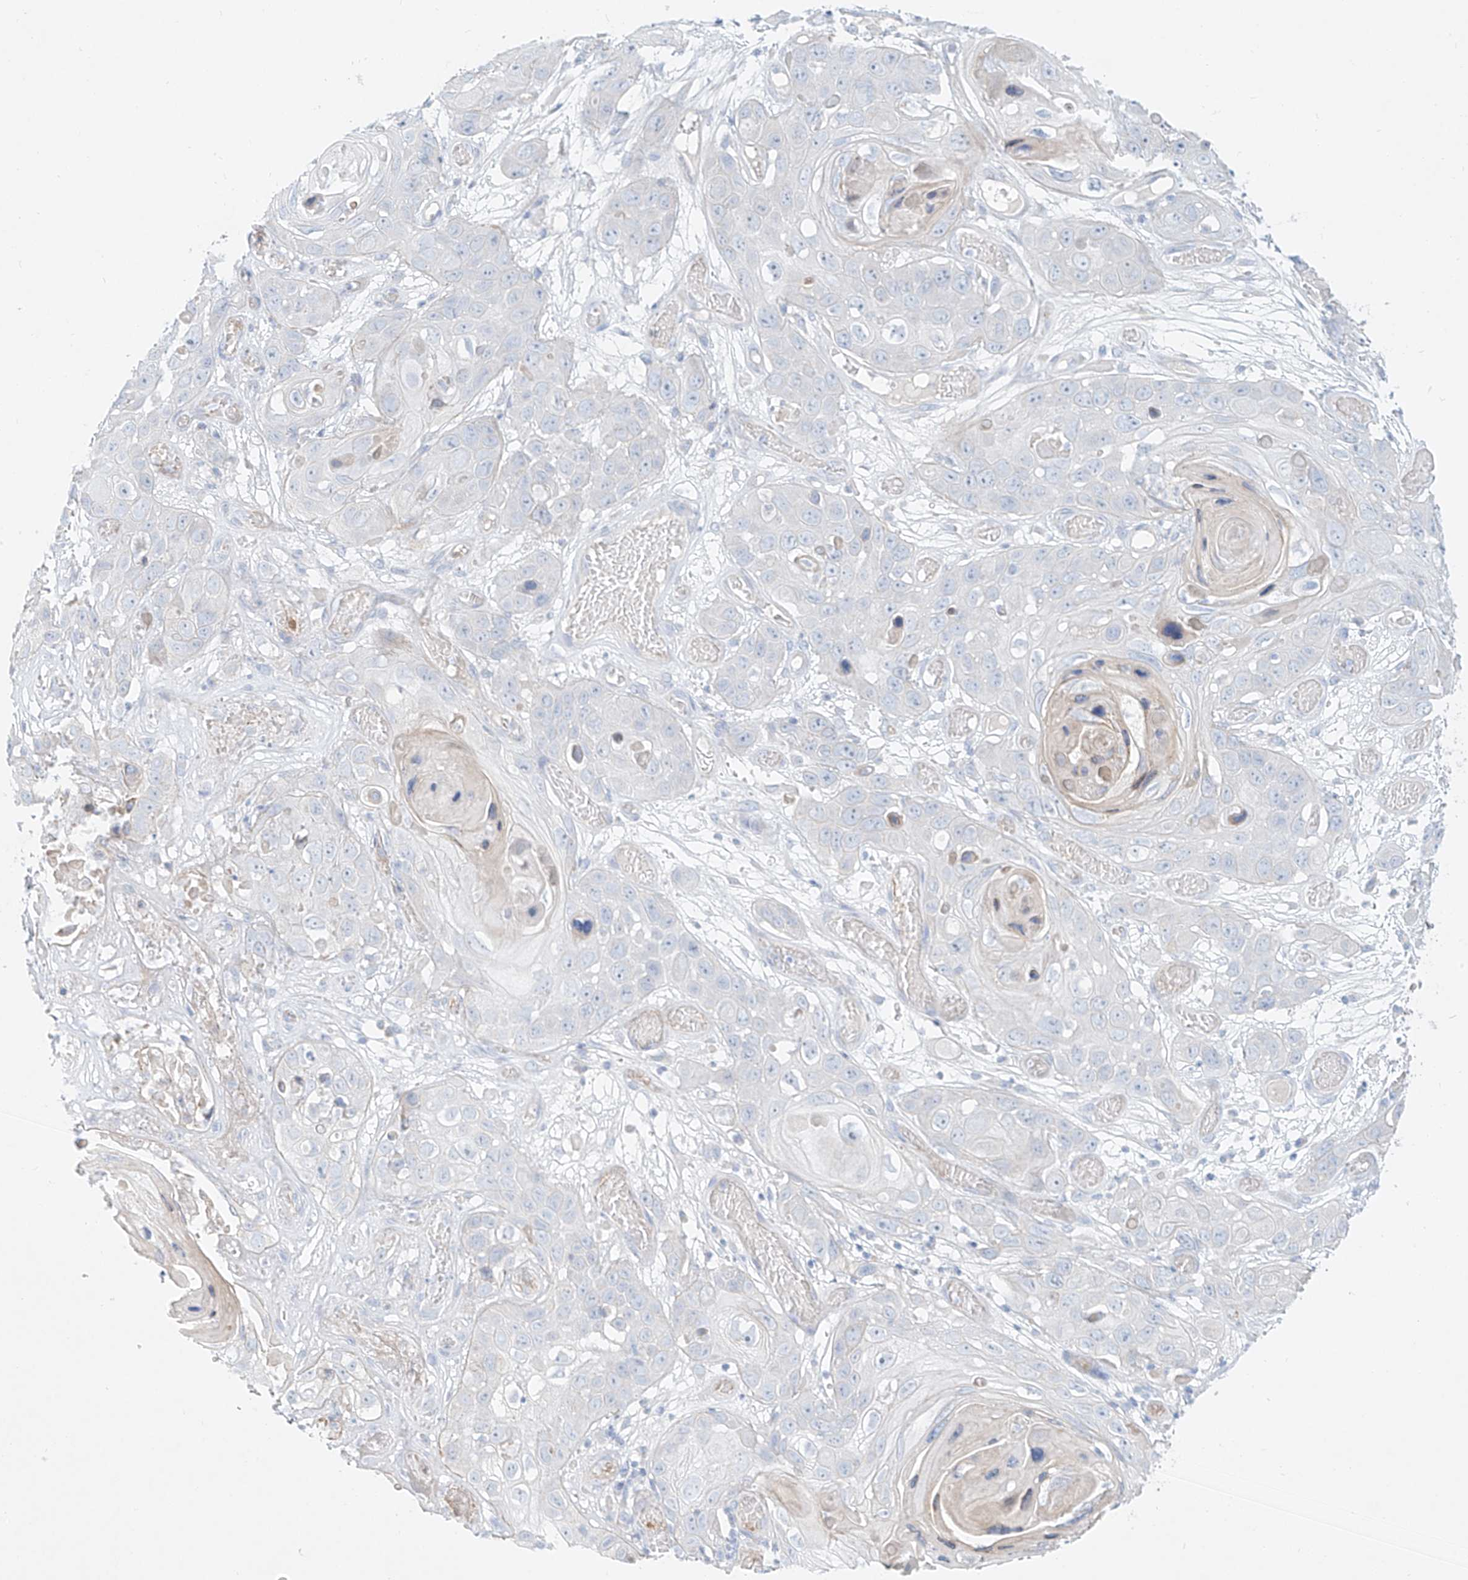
{"staining": {"intensity": "negative", "quantity": "none", "location": "none"}, "tissue": "skin cancer", "cell_type": "Tumor cells", "image_type": "cancer", "snomed": [{"axis": "morphology", "description": "Squamous cell carcinoma, NOS"}, {"axis": "topography", "description": "Skin"}], "caption": "Image shows no protein positivity in tumor cells of skin squamous cell carcinoma tissue.", "gene": "AJM1", "patient": {"sex": "male", "age": 55}}